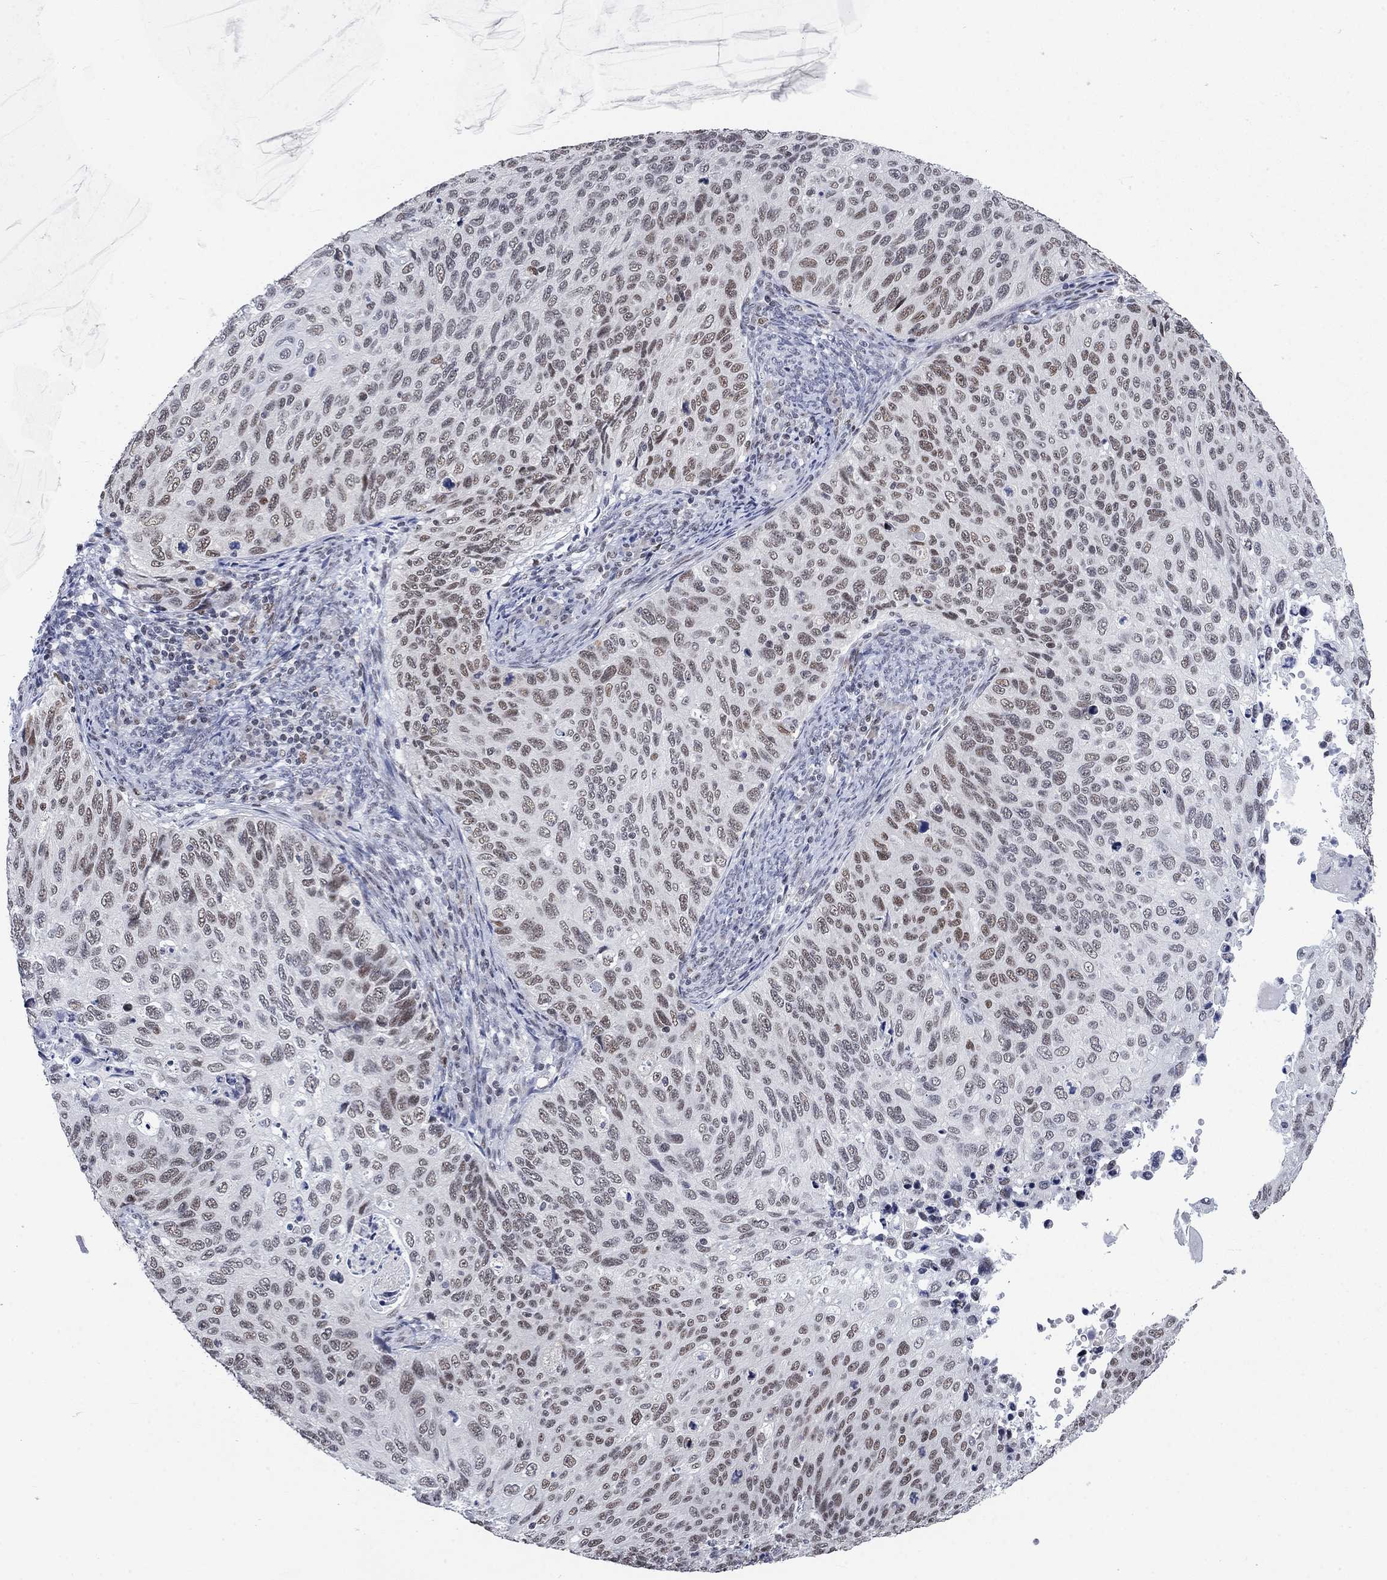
{"staining": {"intensity": "moderate", "quantity": "<25%", "location": "nuclear"}, "tissue": "cervical cancer", "cell_type": "Tumor cells", "image_type": "cancer", "snomed": [{"axis": "morphology", "description": "Squamous cell carcinoma, NOS"}, {"axis": "topography", "description": "Cervix"}], "caption": "IHC histopathology image of neoplastic tissue: human squamous cell carcinoma (cervical) stained using immunohistochemistry demonstrates low levels of moderate protein expression localized specifically in the nuclear of tumor cells, appearing as a nuclear brown color.", "gene": "HCFC1", "patient": {"sex": "female", "age": 70}}